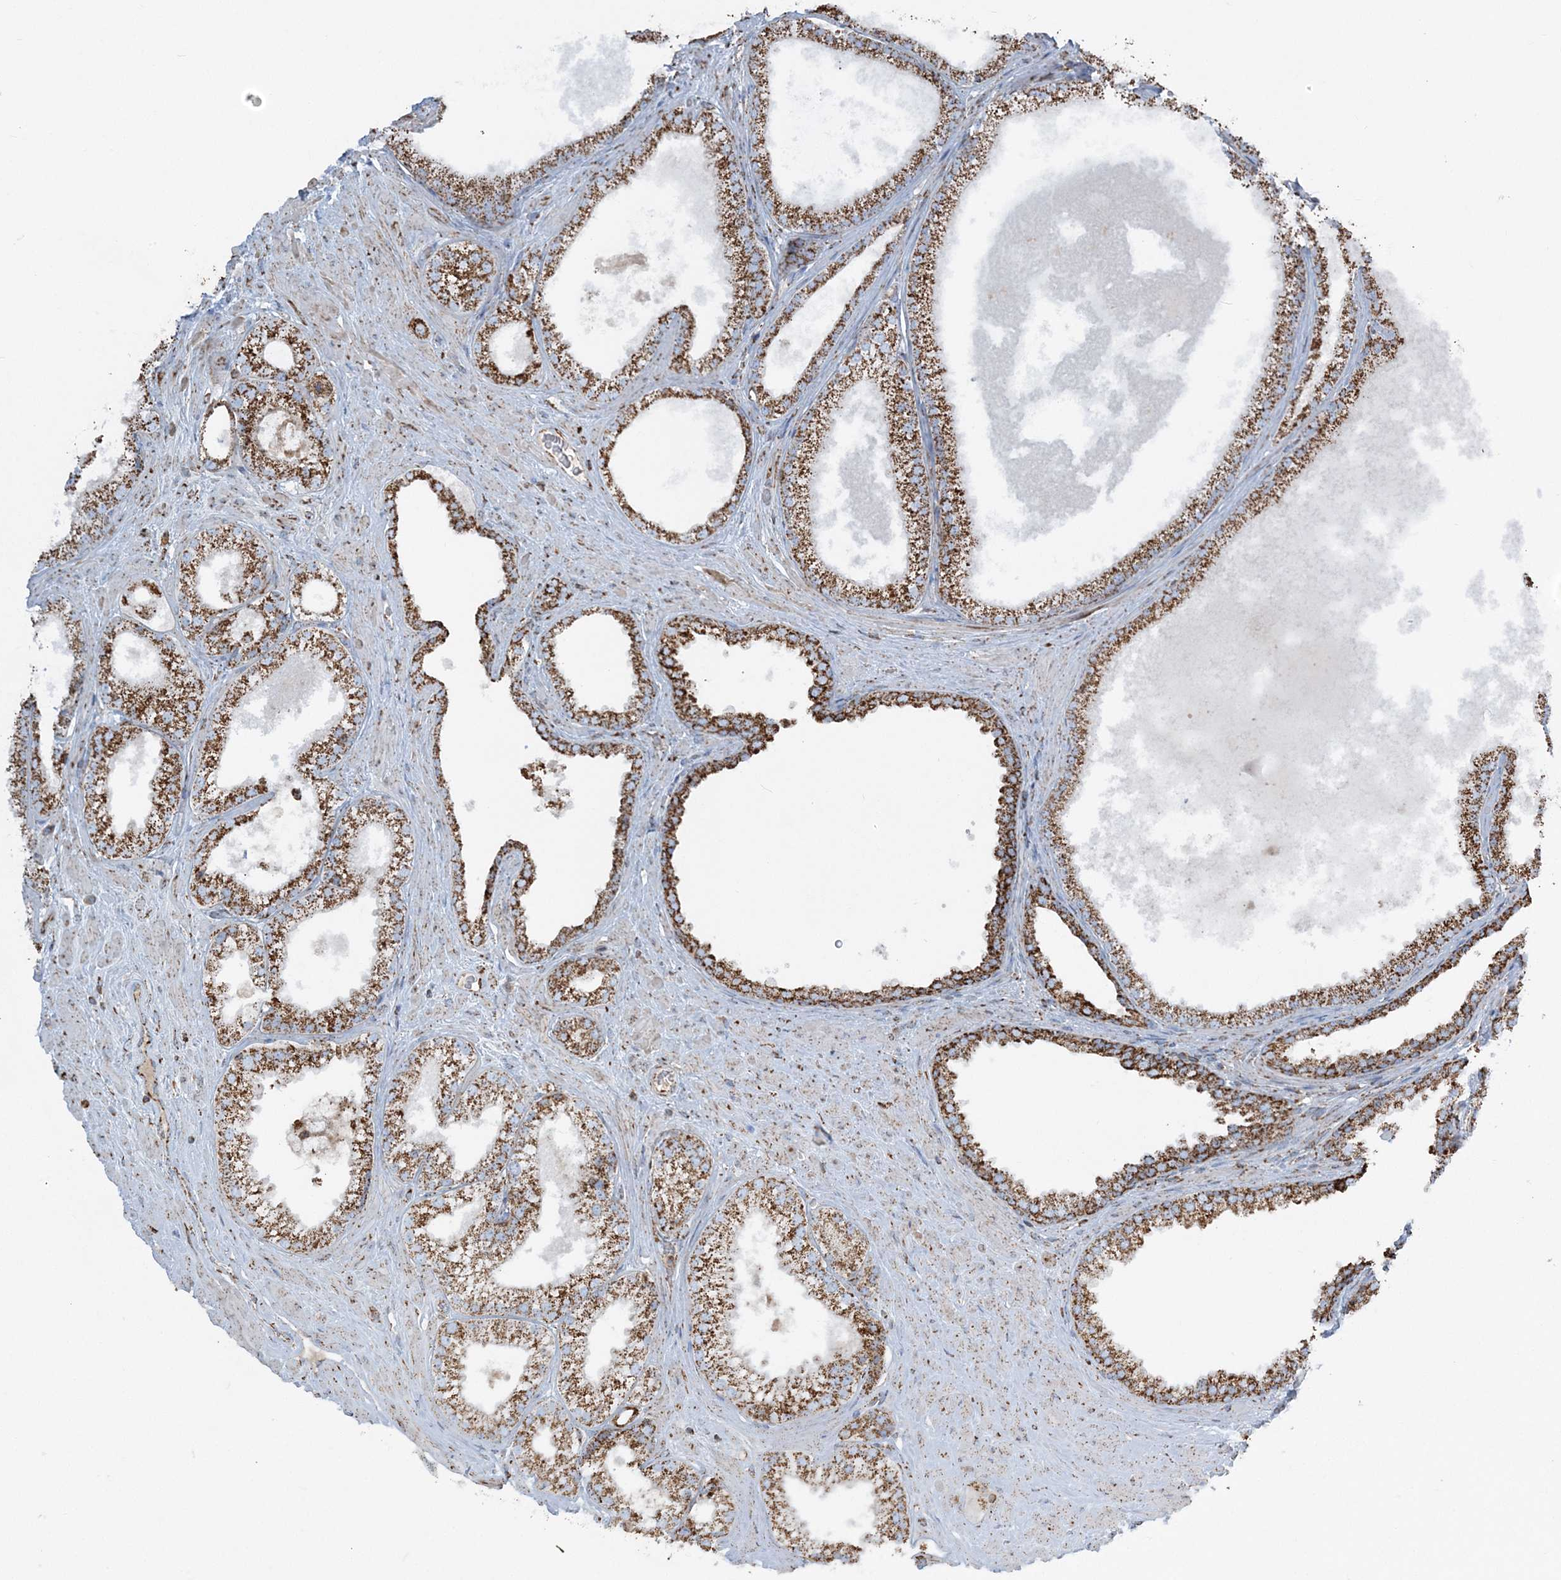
{"staining": {"intensity": "strong", "quantity": ">75%", "location": "cytoplasmic/membranous"}, "tissue": "prostate cancer", "cell_type": "Tumor cells", "image_type": "cancer", "snomed": [{"axis": "morphology", "description": "Adenocarcinoma, Low grade"}, {"axis": "topography", "description": "Prostate"}], "caption": "Immunohistochemistry (IHC) (DAB (3,3'-diaminobenzidine)) staining of human low-grade adenocarcinoma (prostate) demonstrates strong cytoplasmic/membranous protein positivity in about >75% of tumor cells.", "gene": "RAB11FIP3", "patient": {"sex": "male", "age": 62}}